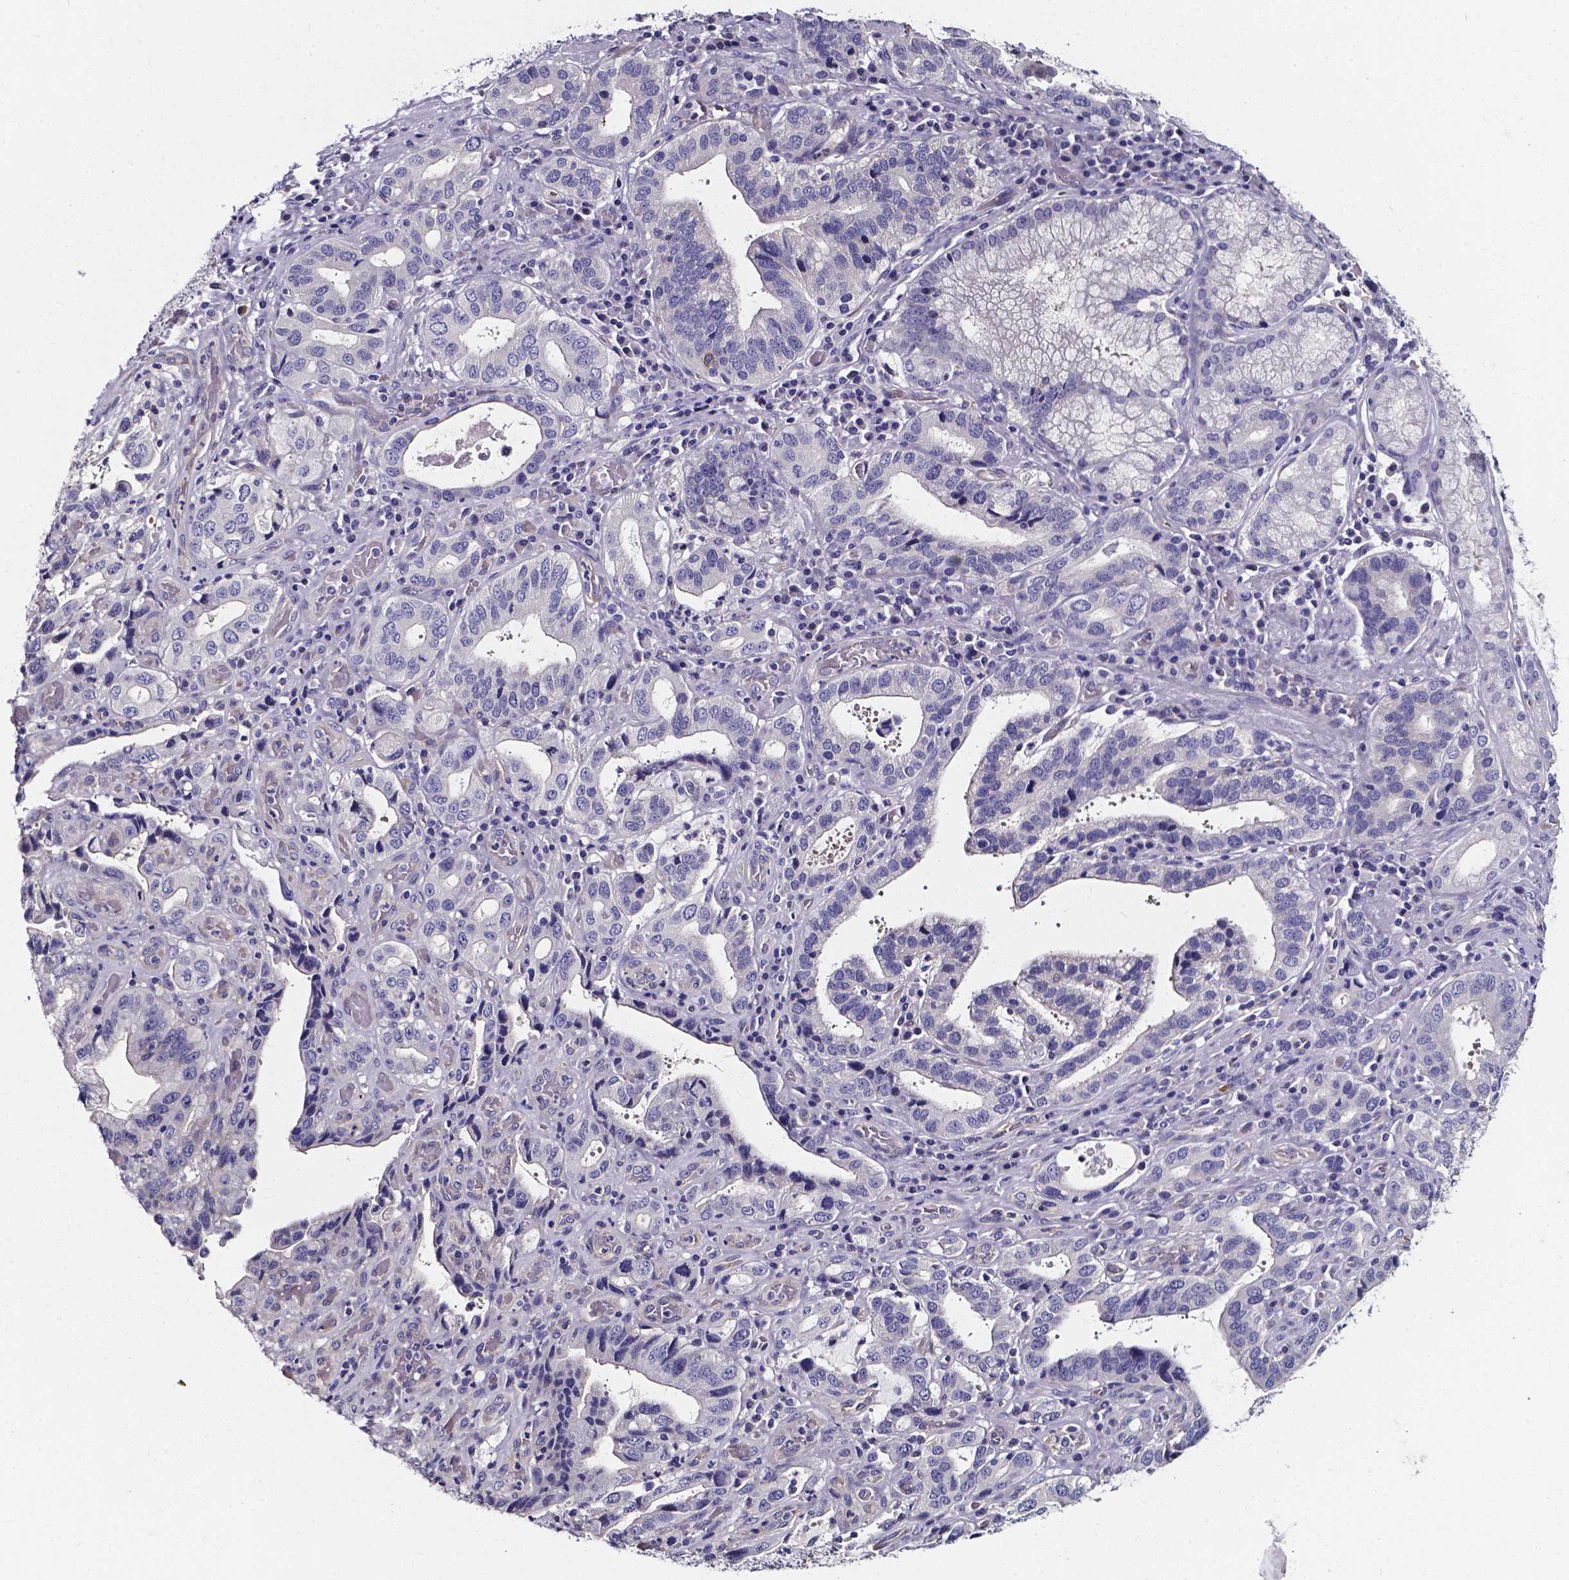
{"staining": {"intensity": "negative", "quantity": "none", "location": "none"}, "tissue": "stomach cancer", "cell_type": "Tumor cells", "image_type": "cancer", "snomed": [{"axis": "morphology", "description": "Adenocarcinoma, NOS"}, {"axis": "topography", "description": "Stomach, lower"}], "caption": "Micrograph shows no protein expression in tumor cells of stomach adenocarcinoma tissue. The staining is performed using DAB brown chromogen with nuclei counter-stained in using hematoxylin.", "gene": "CACNG8", "patient": {"sex": "female", "age": 76}}